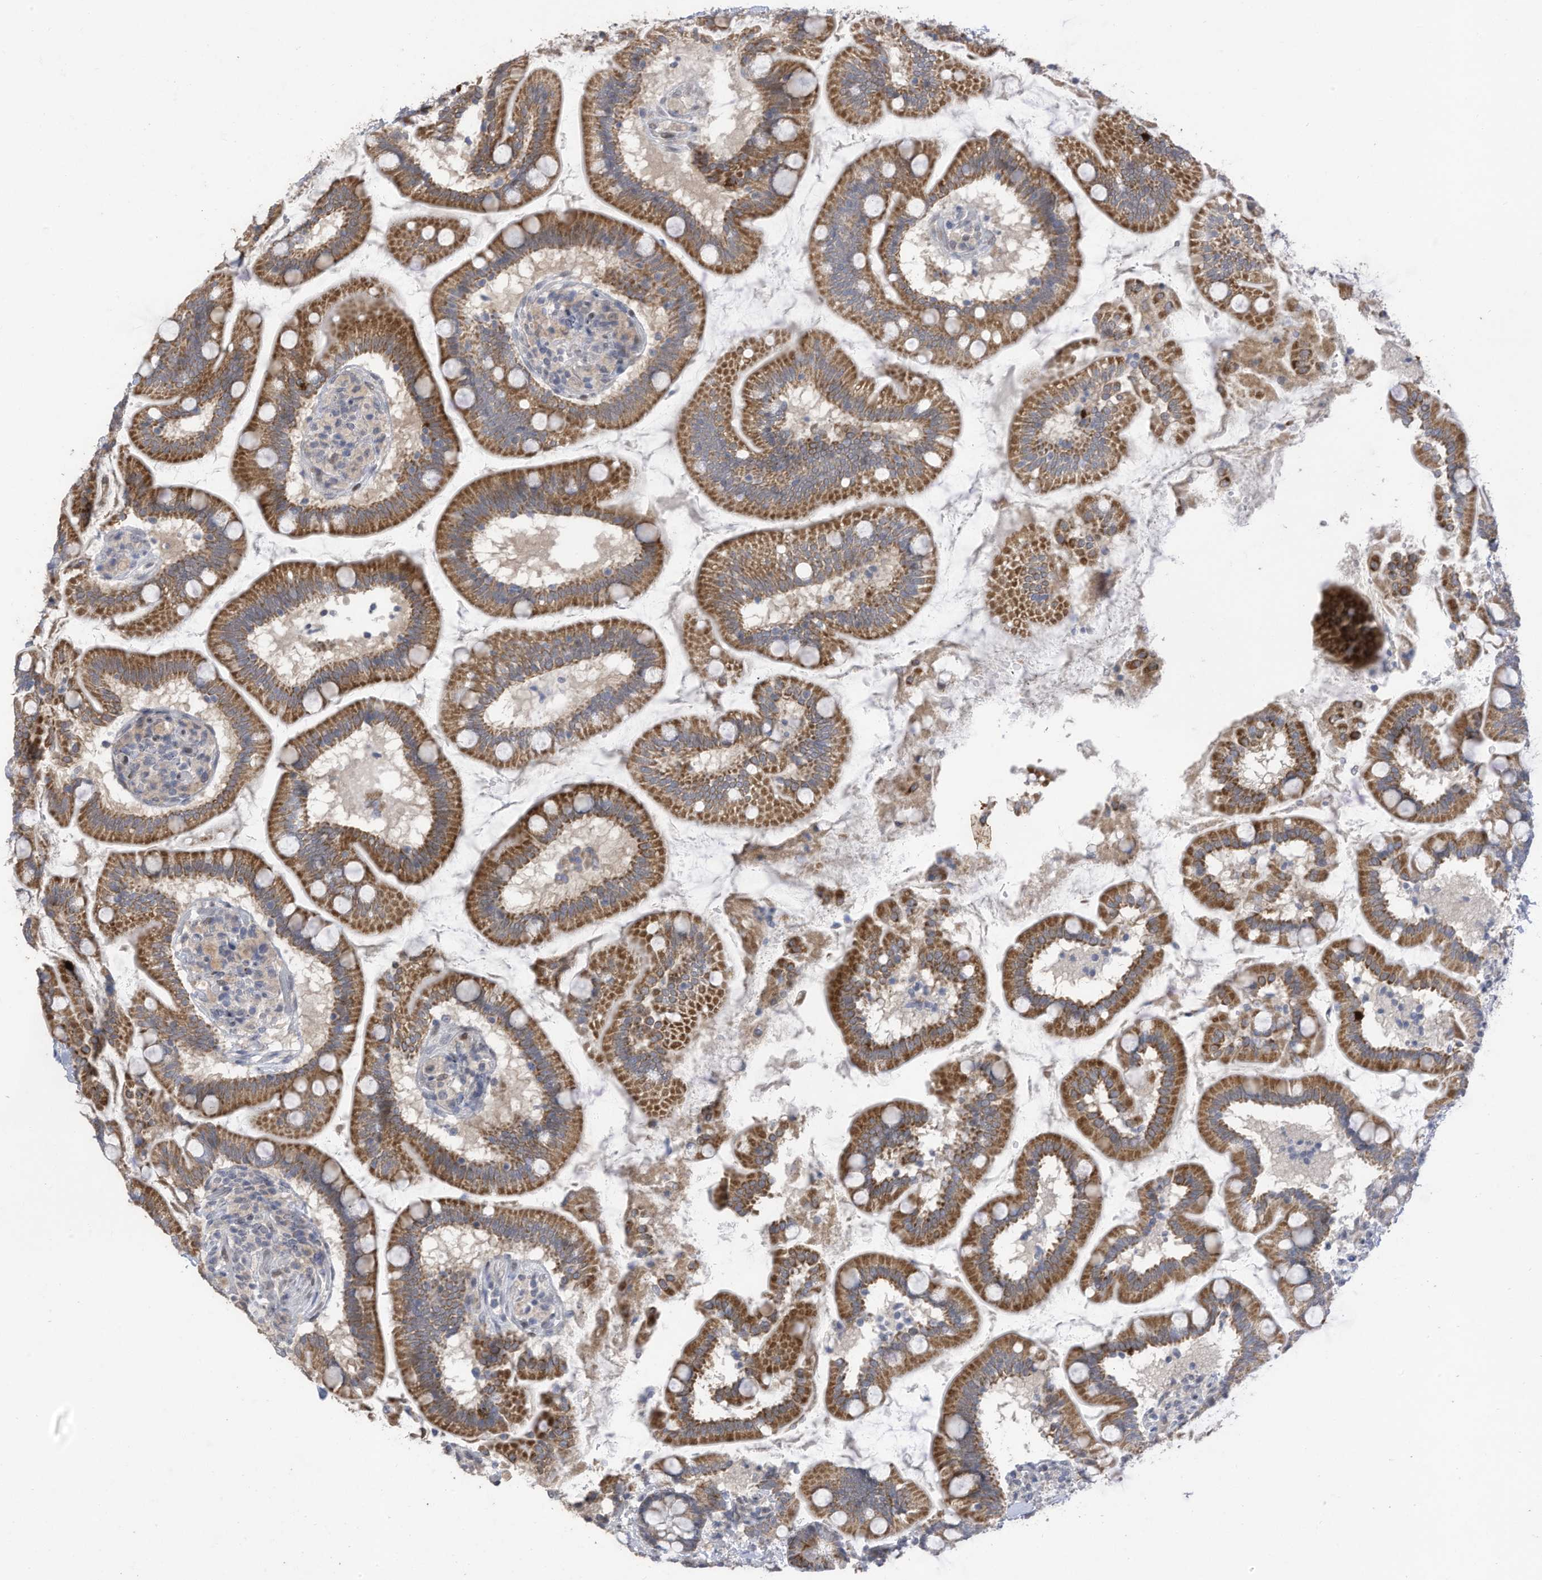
{"staining": {"intensity": "strong", "quantity": "25%-75%", "location": "cytoplasmic/membranous"}, "tissue": "small intestine", "cell_type": "Glandular cells", "image_type": "normal", "snomed": [{"axis": "morphology", "description": "Normal tissue, NOS"}, {"axis": "topography", "description": "Small intestine"}], "caption": "Immunohistochemical staining of benign human small intestine exhibits 25%-75% levels of strong cytoplasmic/membranous protein expression in approximately 25%-75% of glandular cells.", "gene": "RABL3", "patient": {"sex": "female", "age": 64}}